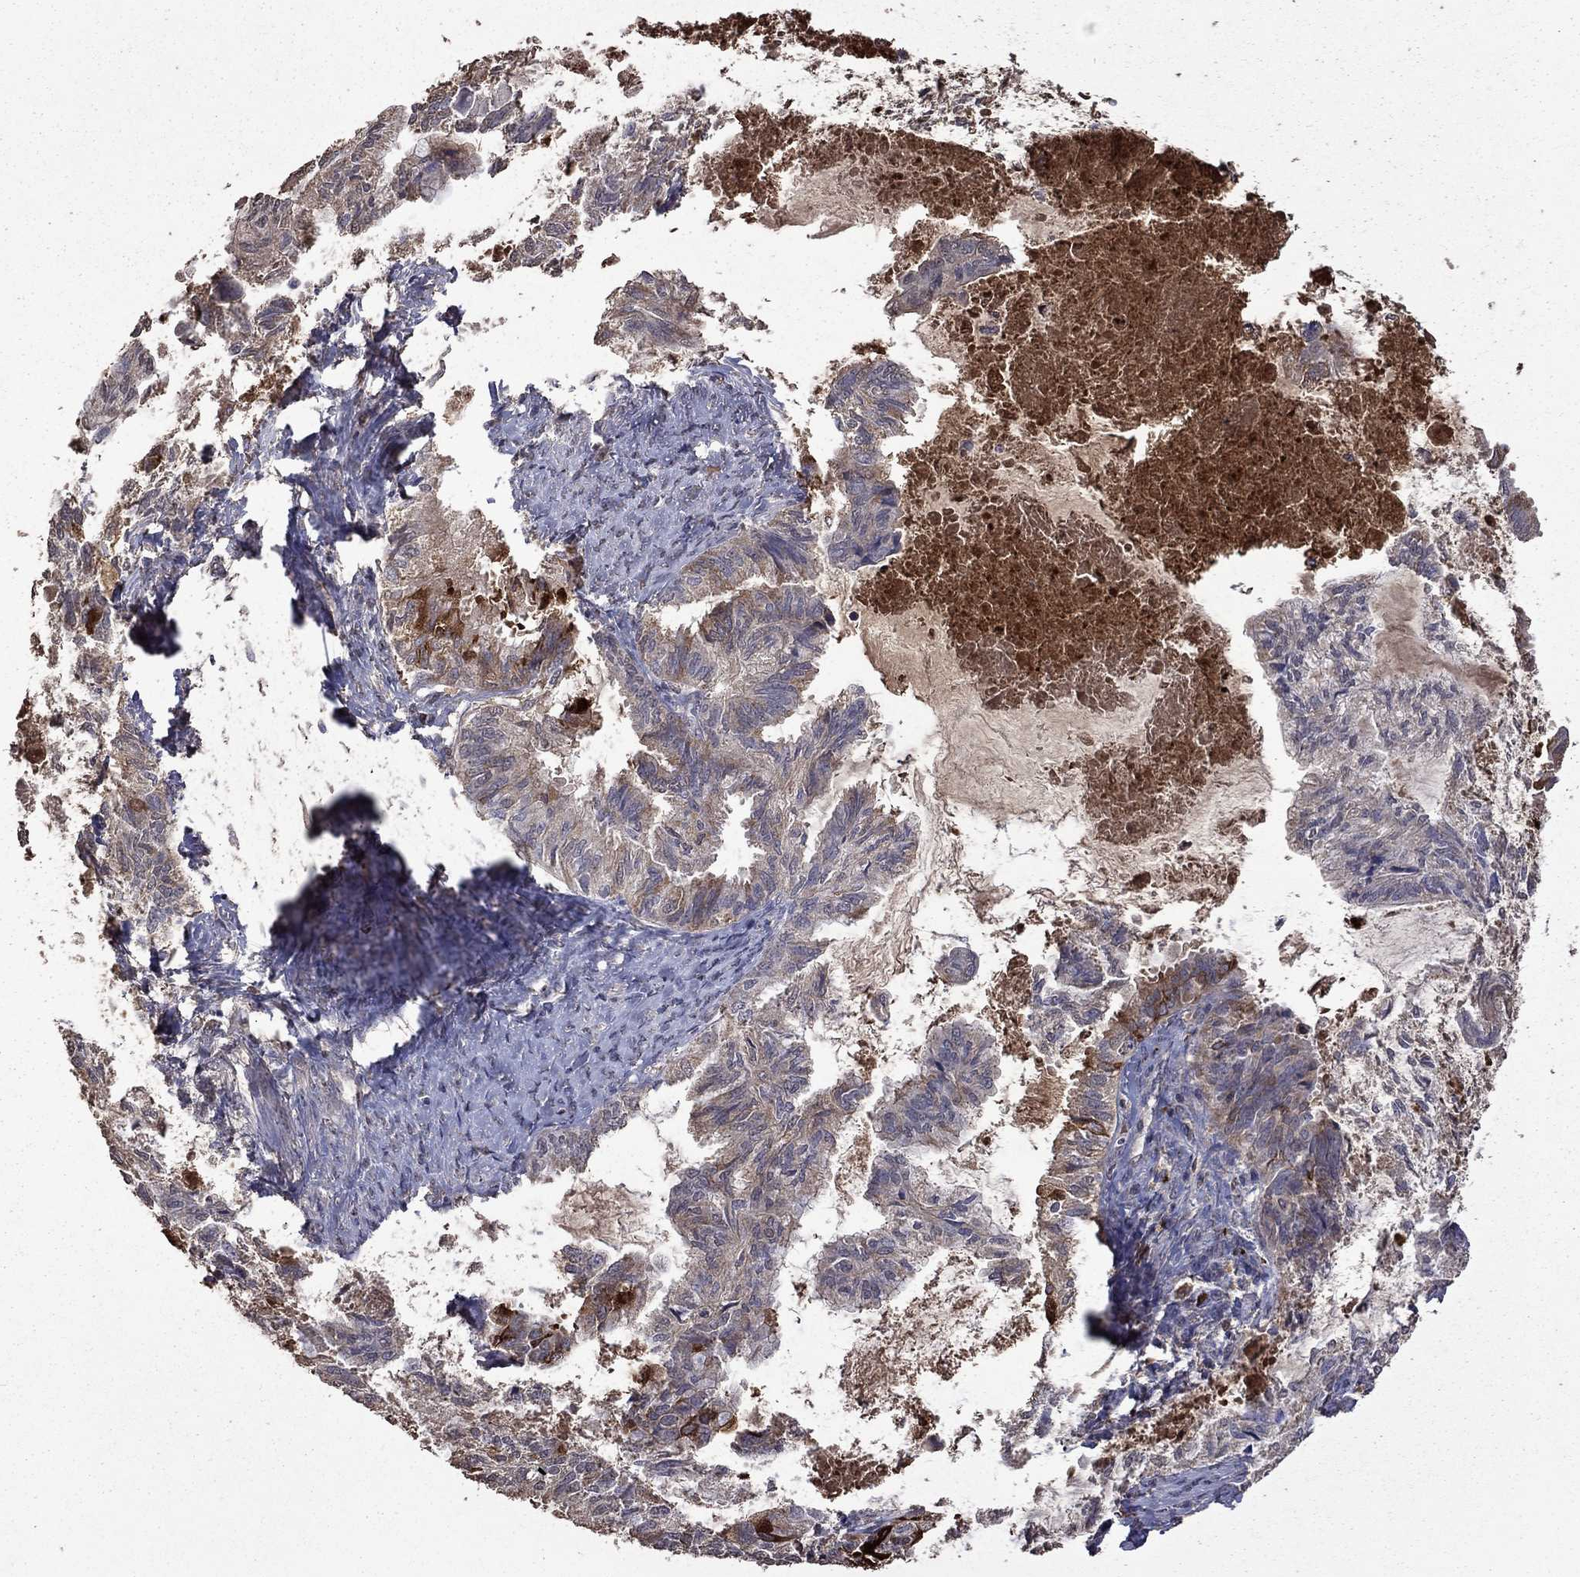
{"staining": {"intensity": "strong", "quantity": "<25%", "location": "cytoplasmic/membranous"}, "tissue": "endometrial cancer", "cell_type": "Tumor cells", "image_type": "cancer", "snomed": [{"axis": "morphology", "description": "Adenocarcinoma, NOS"}, {"axis": "topography", "description": "Endometrium"}], "caption": "The micrograph exhibits staining of endometrial cancer (adenocarcinoma), revealing strong cytoplasmic/membranous protein positivity (brown color) within tumor cells.", "gene": "SERPINA5", "patient": {"sex": "female", "age": 86}}